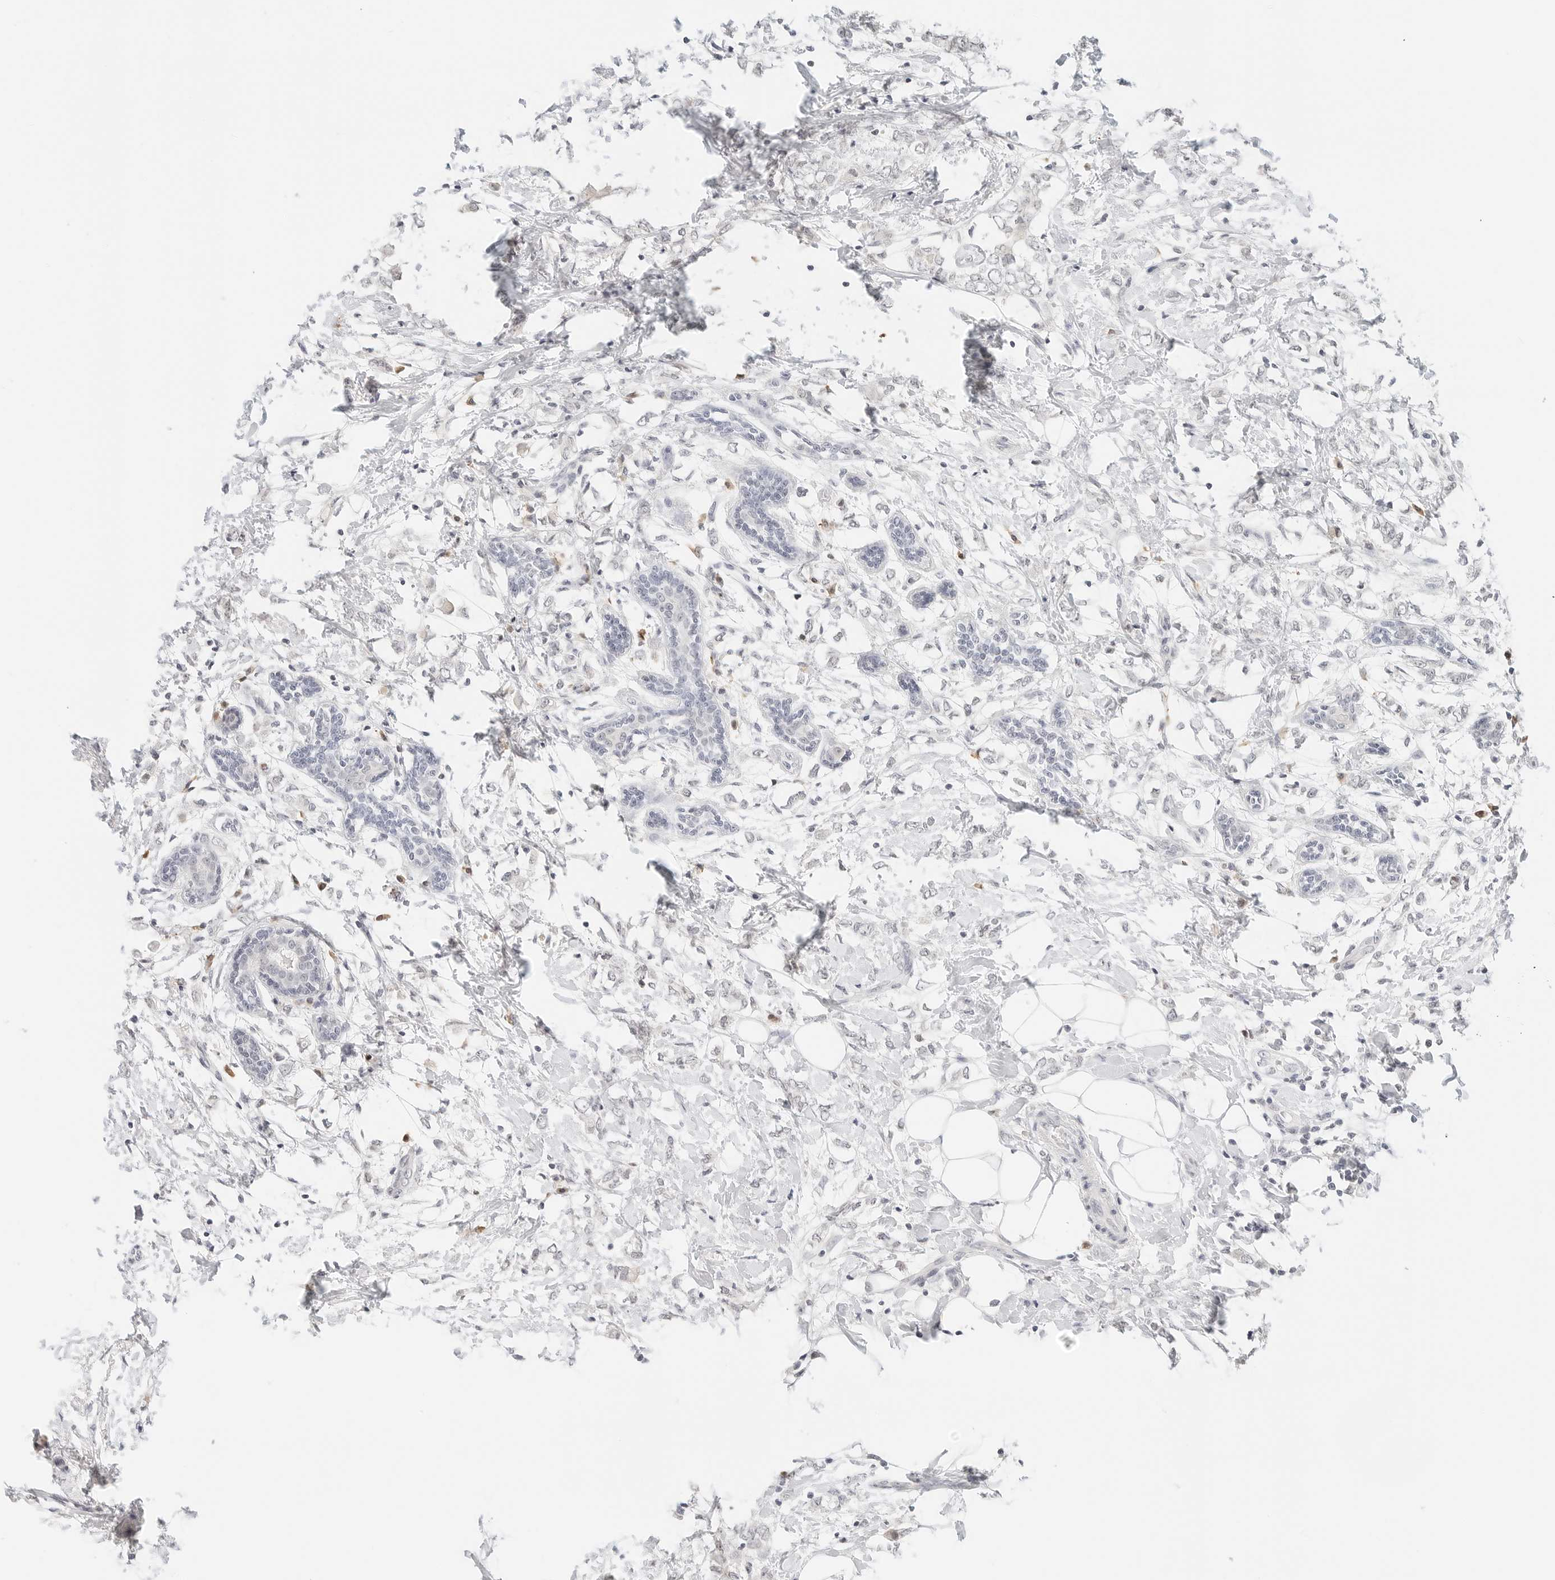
{"staining": {"intensity": "negative", "quantity": "none", "location": "none"}, "tissue": "breast cancer", "cell_type": "Tumor cells", "image_type": "cancer", "snomed": [{"axis": "morphology", "description": "Normal tissue, NOS"}, {"axis": "morphology", "description": "Lobular carcinoma"}, {"axis": "topography", "description": "Breast"}], "caption": "DAB (3,3'-diaminobenzidine) immunohistochemical staining of human breast cancer (lobular carcinoma) exhibits no significant staining in tumor cells.", "gene": "NEO1", "patient": {"sex": "female", "age": 47}}